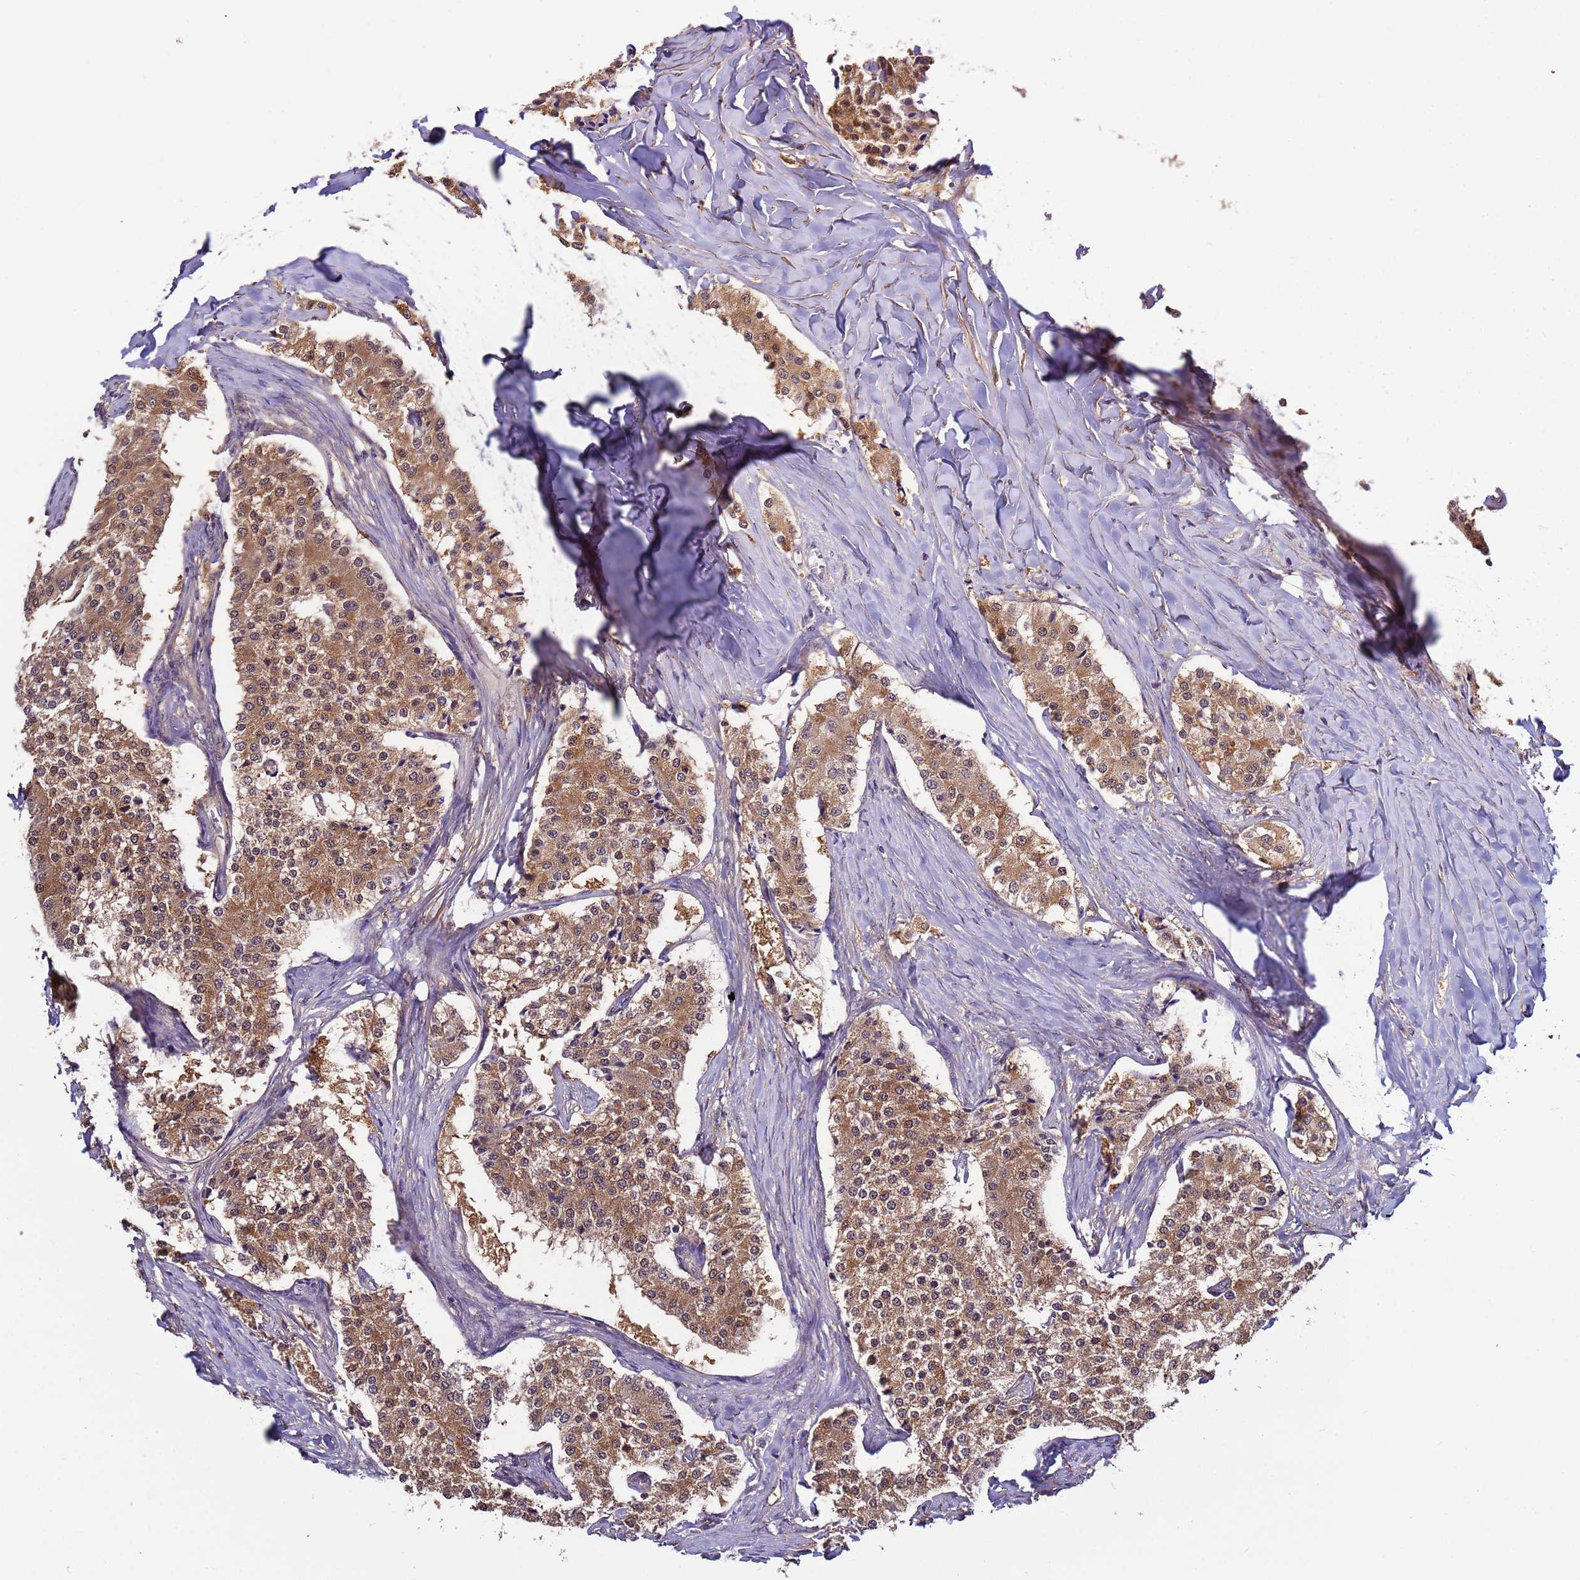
{"staining": {"intensity": "moderate", "quantity": ">75%", "location": "cytoplasmic/membranous"}, "tissue": "carcinoid", "cell_type": "Tumor cells", "image_type": "cancer", "snomed": [{"axis": "morphology", "description": "Carcinoid, malignant, NOS"}, {"axis": "topography", "description": "Colon"}], "caption": "Malignant carcinoid stained with DAB immunohistochemistry reveals medium levels of moderate cytoplasmic/membranous staining in about >75% of tumor cells.", "gene": "NAXE", "patient": {"sex": "female", "age": 52}}